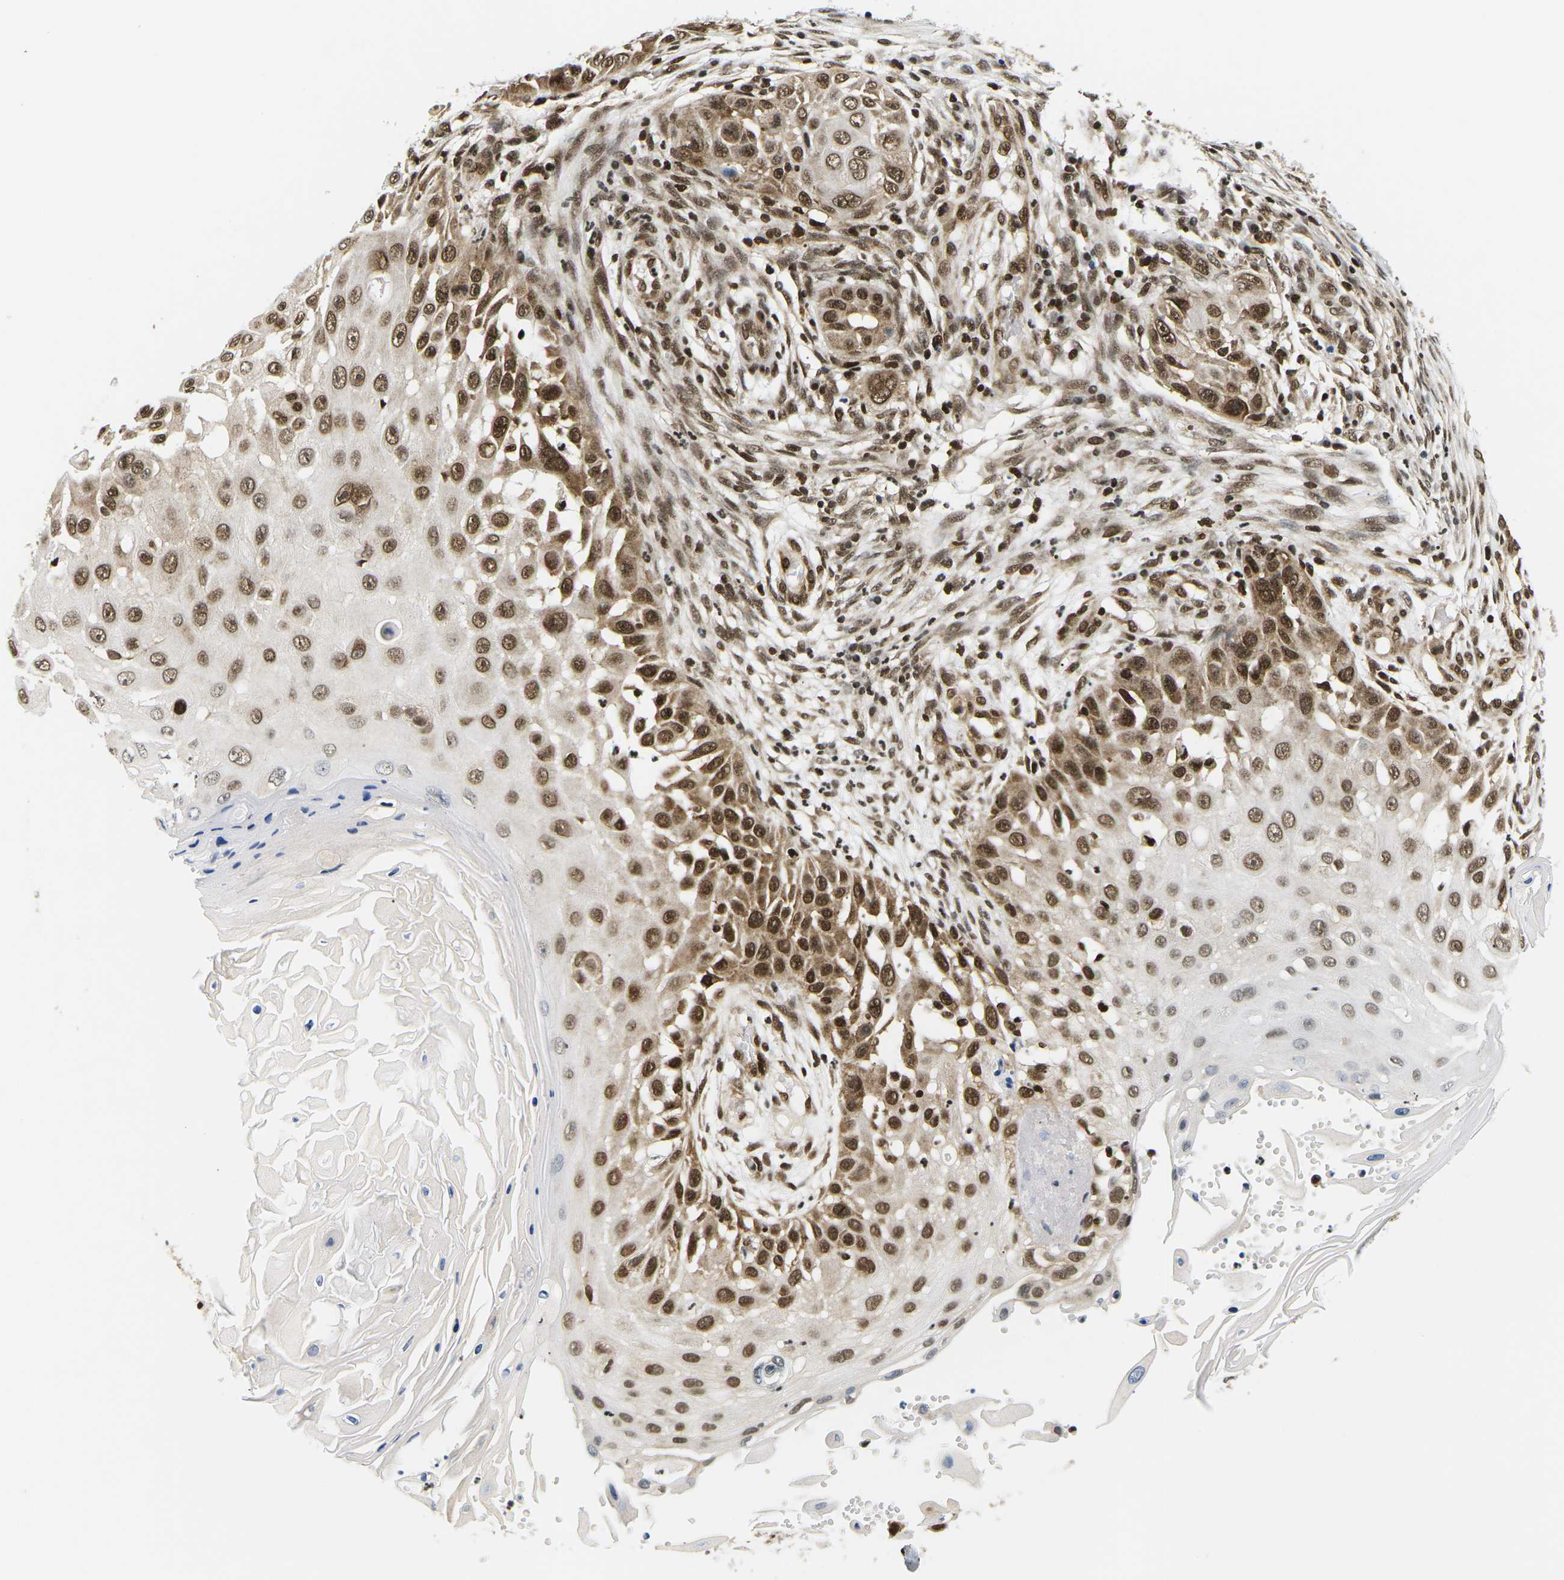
{"staining": {"intensity": "moderate", "quantity": ">75%", "location": "cytoplasmic/membranous,nuclear"}, "tissue": "skin cancer", "cell_type": "Tumor cells", "image_type": "cancer", "snomed": [{"axis": "morphology", "description": "Squamous cell carcinoma, NOS"}, {"axis": "topography", "description": "Skin"}], "caption": "A micrograph of skin cancer stained for a protein shows moderate cytoplasmic/membranous and nuclear brown staining in tumor cells. Nuclei are stained in blue.", "gene": "CELF1", "patient": {"sex": "female", "age": 44}}